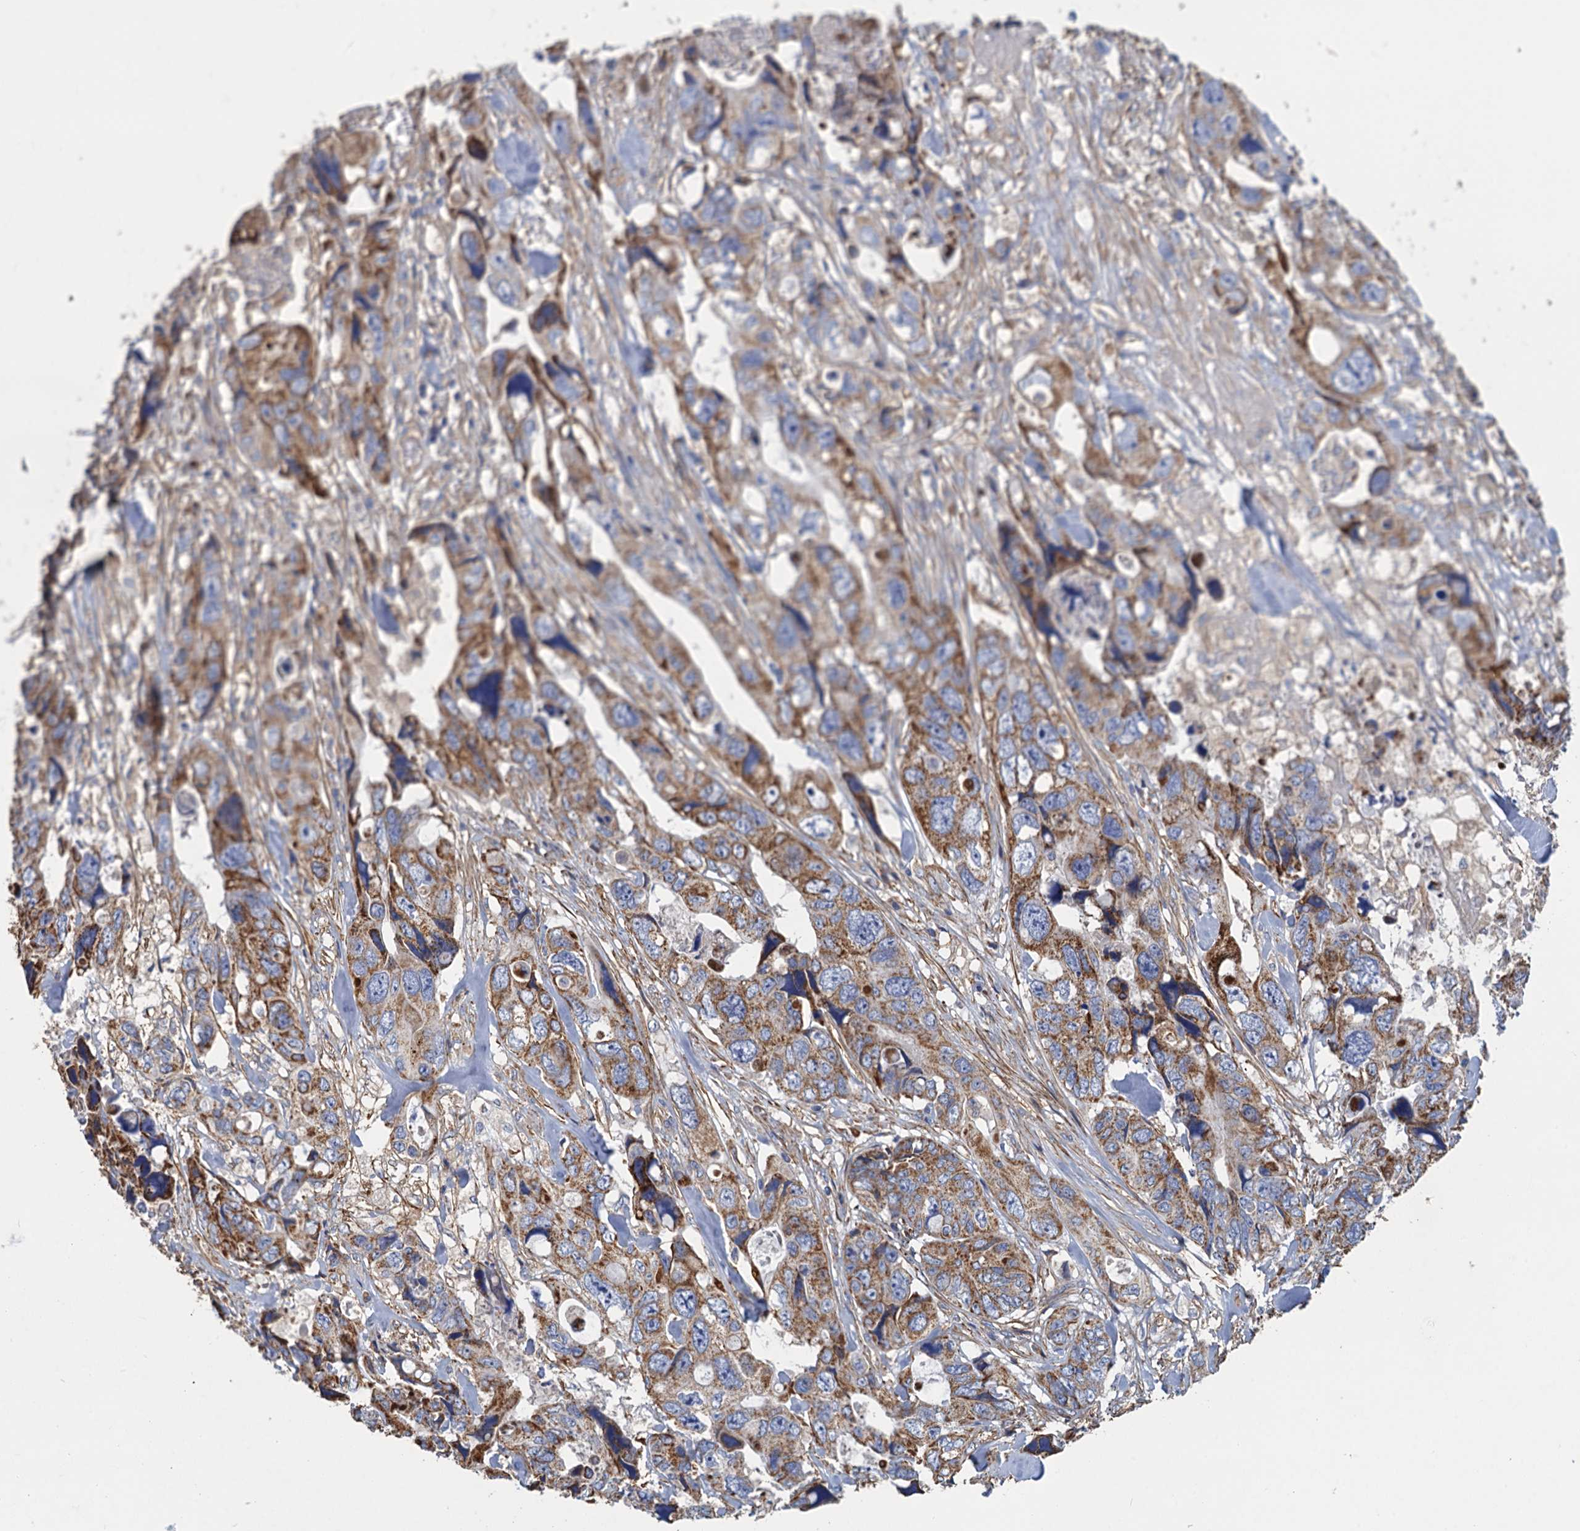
{"staining": {"intensity": "moderate", "quantity": ">75%", "location": "cytoplasmic/membranous"}, "tissue": "colorectal cancer", "cell_type": "Tumor cells", "image_type": "cancer", "snomed": [{"axis": "morphology", "description": "Adenocarcinoma, NOS"}, {"axis": "topography", "description": "Rectum"}], "caption": "Immunohistochemical staining of human colorectal cancer exhibits medium levels of moderate cytoplasmic/membranous positivity in approximately >75% of tumor cells.", "gene": "GCSH", "patient": {"sex": "male", "age": 57}}